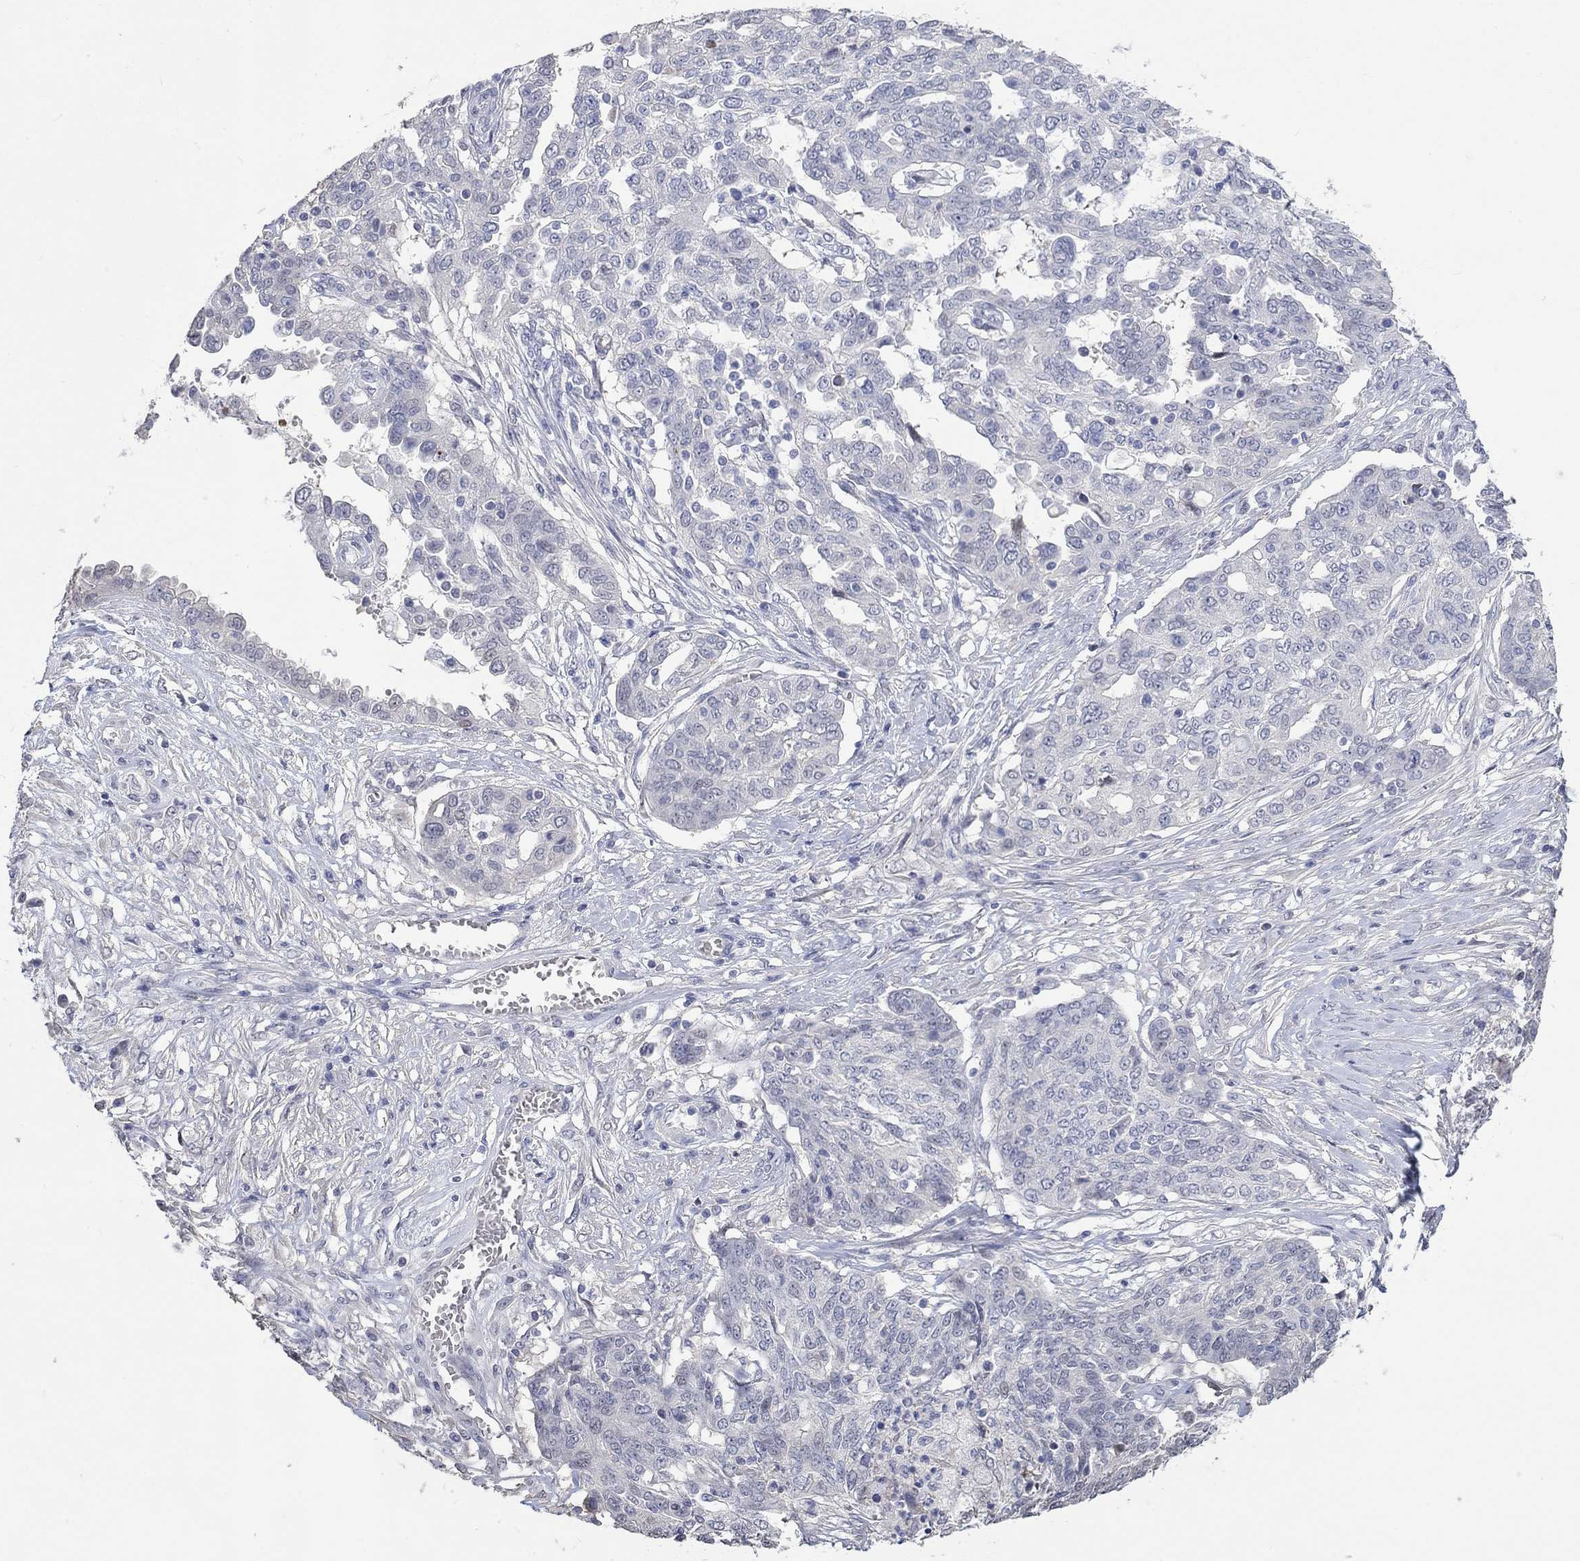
{"staining": {"intensity": "negative", "quantity": "none", "location": "none"}, "tissue": "ovarian cancer", "cell_type": "Tumor cells", "image_type": "cancer", "snomed": [{"axis": "morphology", "description": "Cystadenocarcinoma, serous, NOS"}, {"axis": "topography", "description": "Ovary"}], "caption": "An immunohistochemistry (IHC) histopathology image of ovarian cancer is shown. There is no staining in tumor cells of ovarian cancer. The staining was performed using DAB to visualize the protein expression in brown, while the nuclei were stained in blue with hematoxylin (Magnification: 20x).", "gene": "PNMA5", "patient": {"sex": "female", "age": 67}}